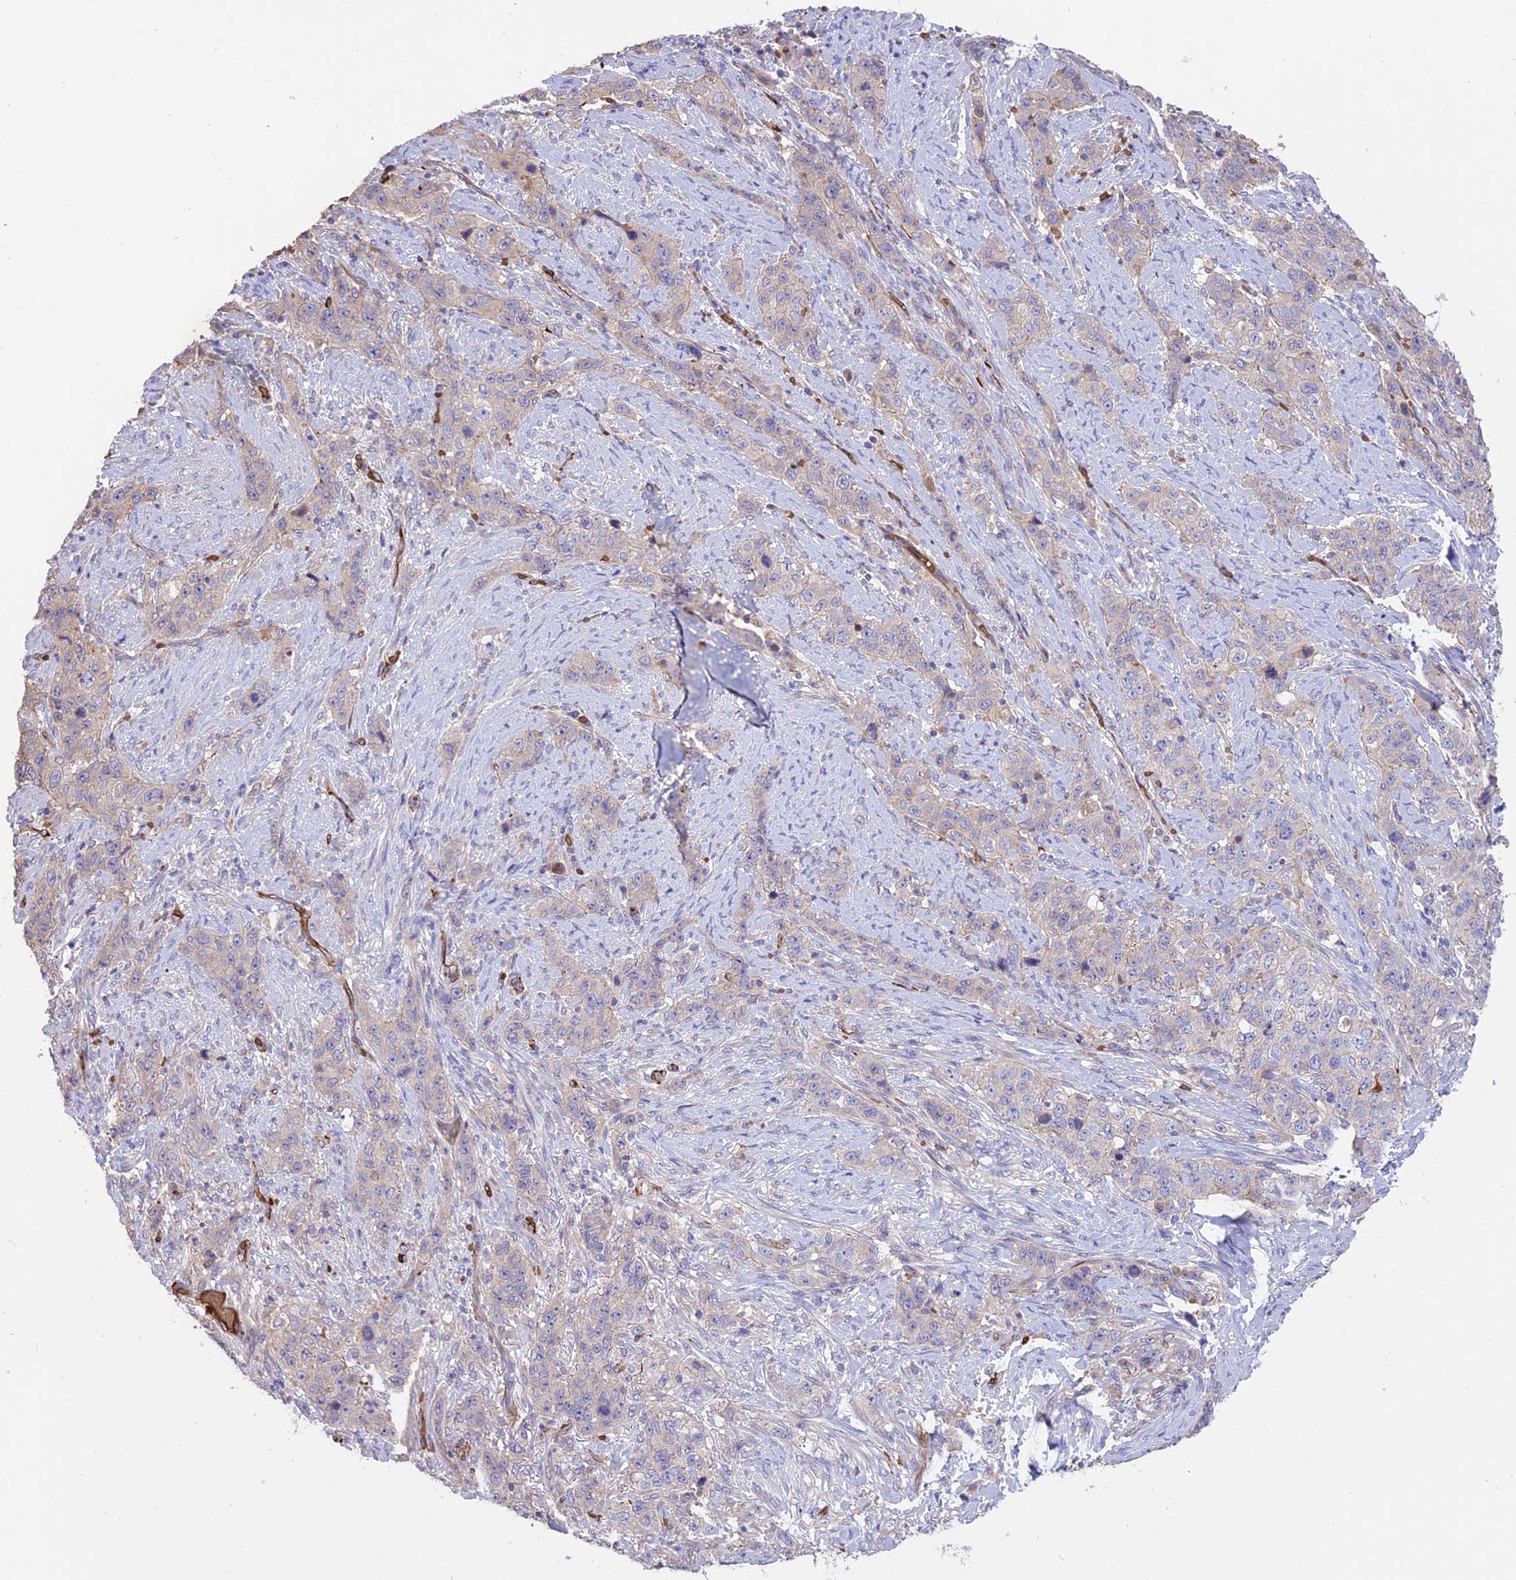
{"staining": {"intensity": "negative", "quantity": "none", "location": "none"}, "tissue": "stomach cancer", "cell_type": "Tumor cells", "image_type": "cancer", "snomed": [{"axis": "morphology", "description": "Adenocarcinoma, NOS"}, {"axis": "topography", "description": "Stomach"}], "caption": "Adenocarcinoma (stomach) was stained to show a protein in brown. There is no significant positivity in tumor cells. (Immunohistochemistry, brightfield microscopy, high magnification).", "gene": "TTC4", "patient": {"sex": "male", "age": 48}}